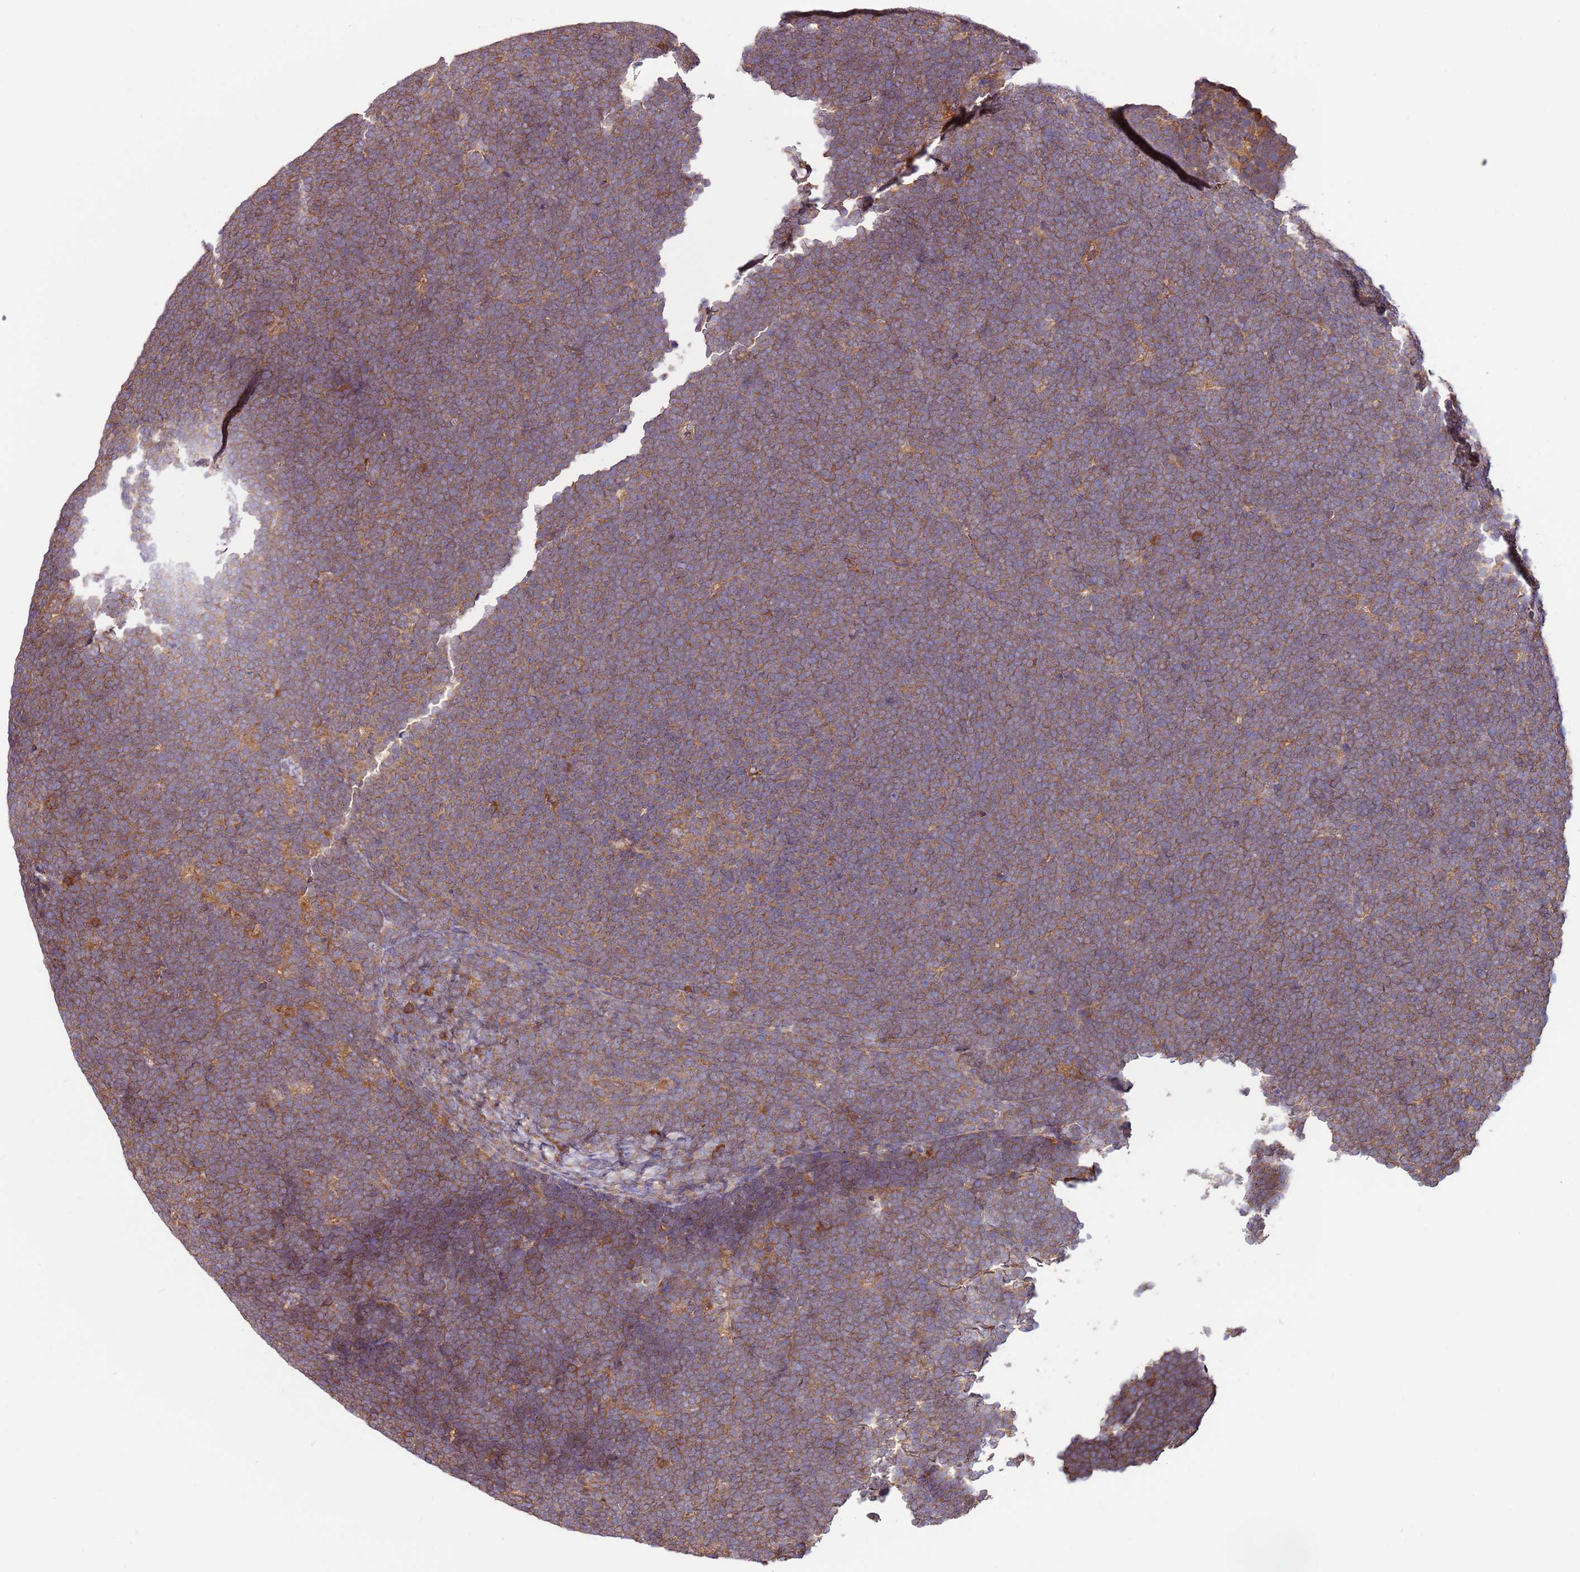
{"staining": {"intensity": "moderate", "quantity": ">75%", "location": "cytoplasmic/membranous"}, "tissue": "lymphoma", "cell_type": "Tumor cells", "image_type": "cancer", "snomed": [{"axis": "morphology", "description": "Malignant lymphoma, non-Hodgkin's type, High grade"}, {"axis": "topography", "description": "Lymph node"}], "caption": "Moderate cytoplasmic/membranous positivity for a protein is present in about >75% of tumor cells of malignant lymphoma, non-Hodgkin's type (high-grade) using immunohistochemistry (IHC).", "gene": "SLC44A5", "patient": {"sex": "male", "age": 13}}